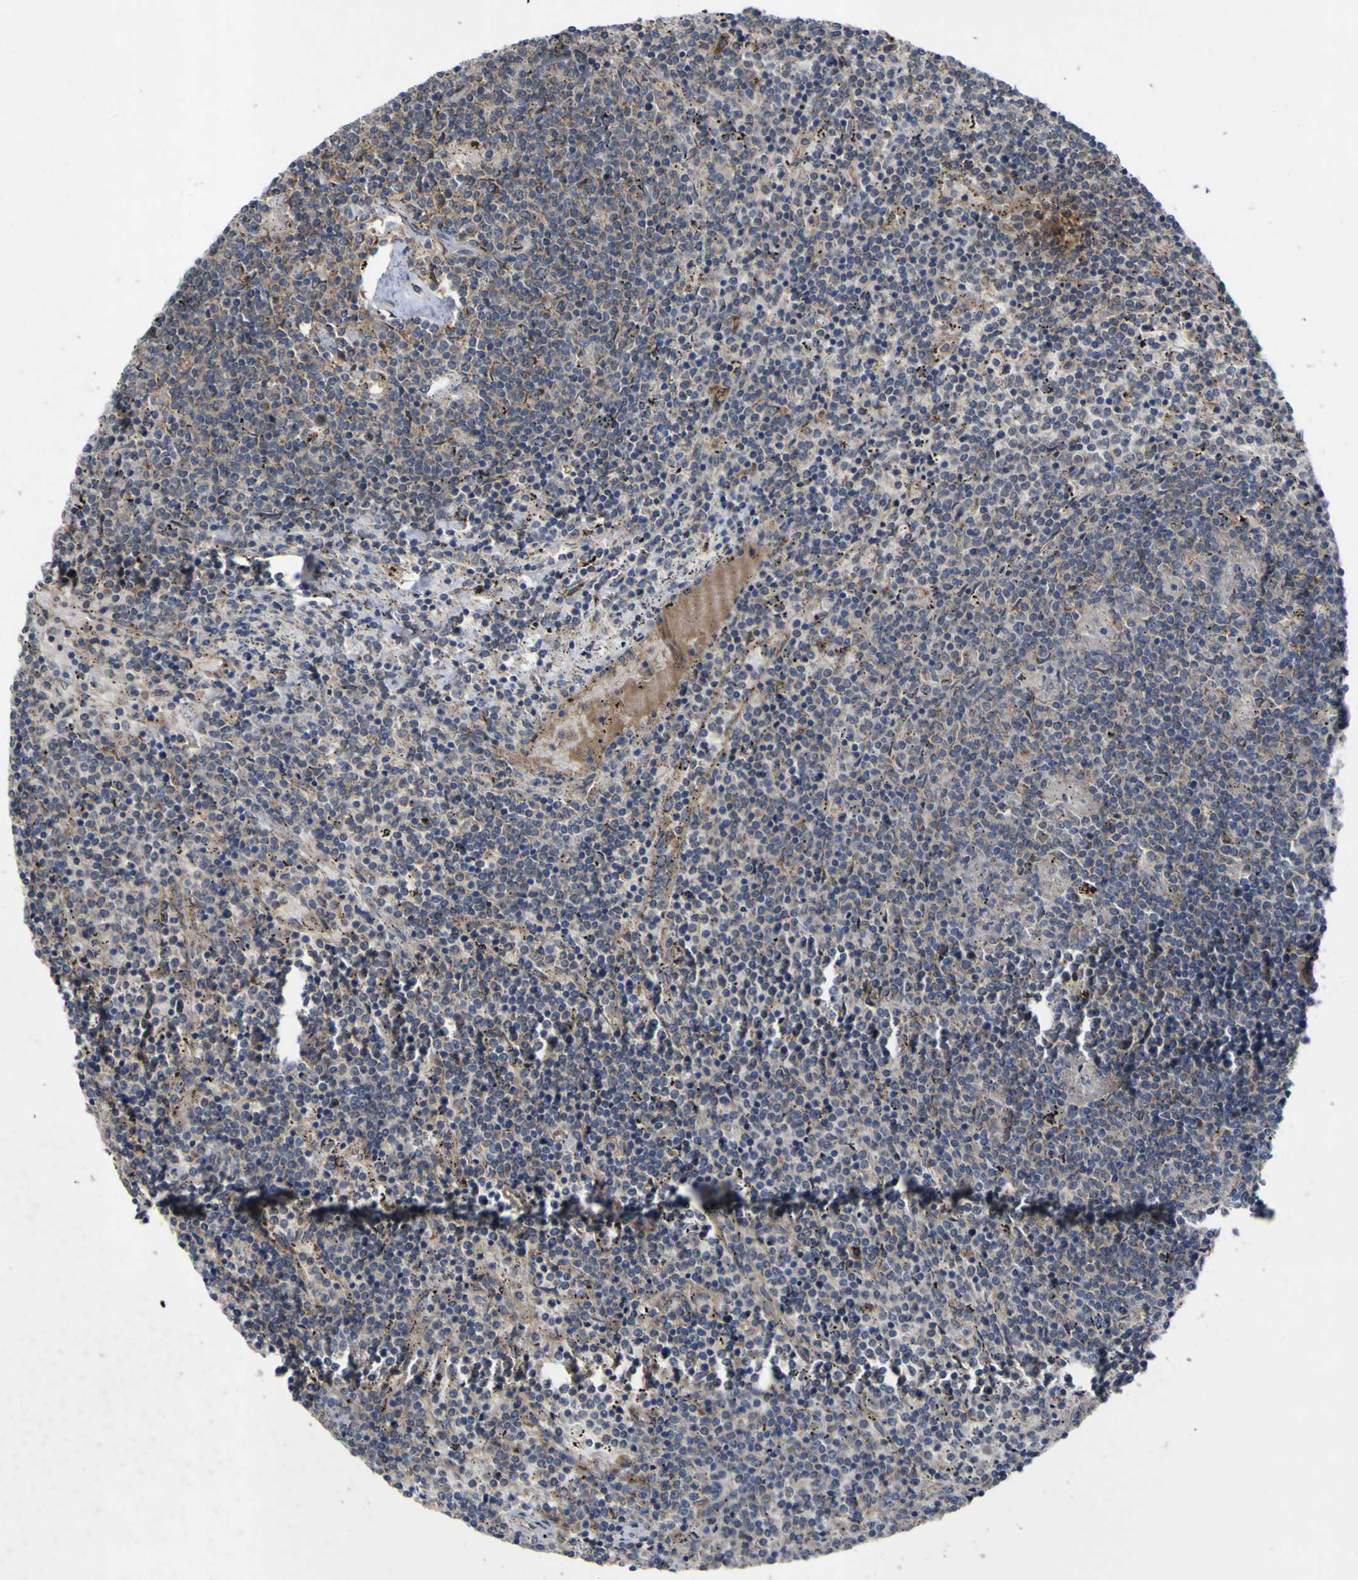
{"staining": {"intensity": "weak", "quantity": "<25%", "location": "cytoplasmic/membranous"}, "tissue": "lymphoma", "cell_type": "Tumor cells", "image_type": "cancer", "snomed": [{"axis": "morphology", "description": "Malignant lymphoma, non-Hodgkin's type, Low grade"}, {"axis": "topography", "description": "Spleen"}], "caption": "Tumor cells show no significant protein expression in malignant lymphoma, non-Hodgkin's type (low-grade).", "gene": "IRAK2", "patient": {"sex": "female", "age": 50}}